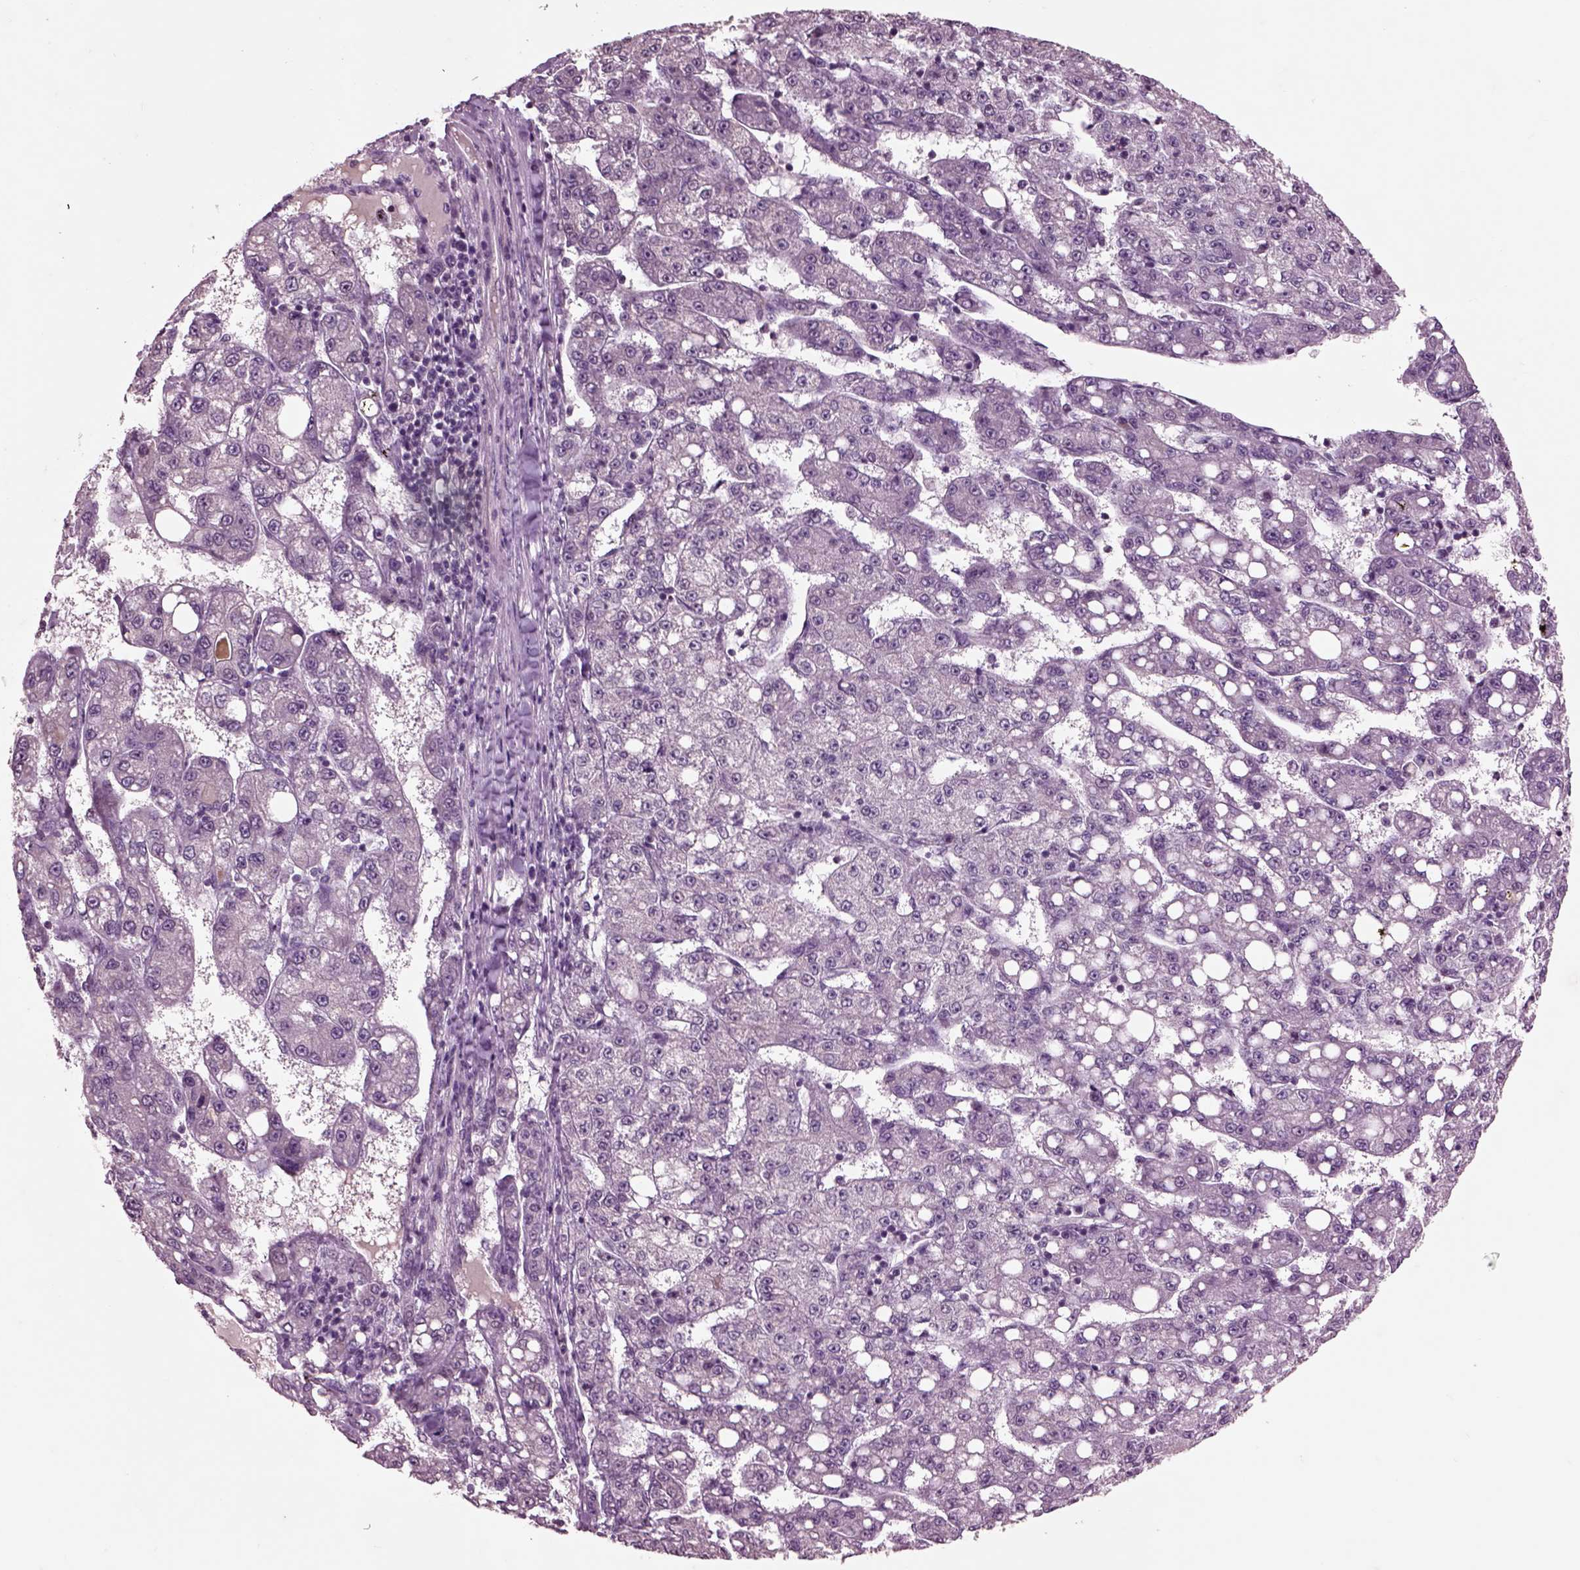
{"staining": {"intensity": "negative", "quantity": "none", "location": "none"}, "tissue": "liver cancer", "cell_type": "Tumor cells", "image_type": "cancer", "snomed": [{"axis": "morphology", "description": "Carcinoma, Hepatocellular, NOS"}, {"axis": "topography", "description": "Liver"}], "caption": "This is a histopathology image of immunohistochemistry (IHC) staining of liver cancer (hepatocellular carcinoma), which shows no staining in tumor cells.", "gene": "CHGB", "patient": {"sex": "female", "age": 65}}